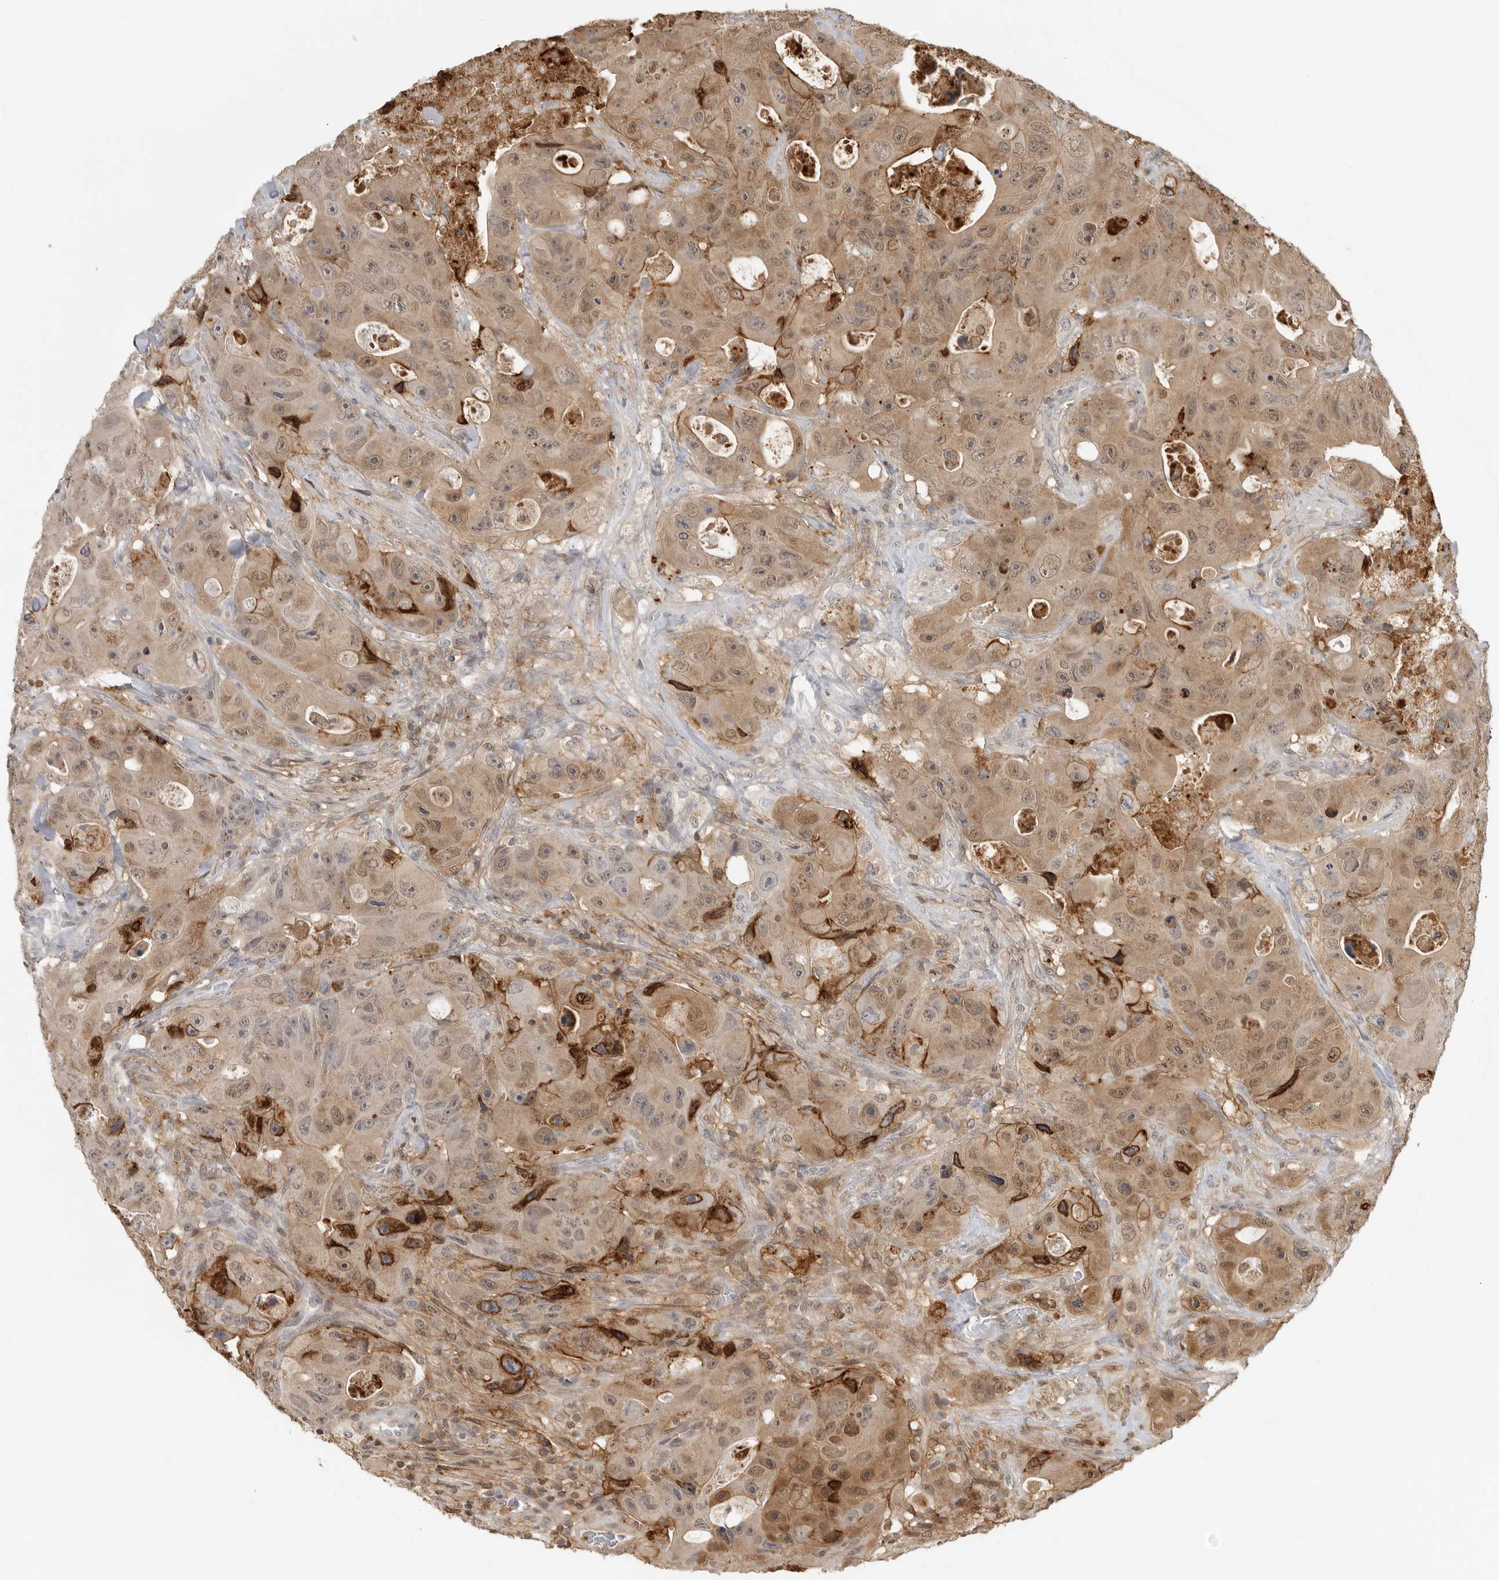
{"staining": {"intensity": "moderate", "quantity": ">75%", "location": "cytoplasmic/membranous"}, "tissue": "colorectal cancer", "cell_type": "Tumor cells", "image_type": "cancer", "snomed": [{"axis": "morphology", "description": "Adenocarcinoma, NOS"}, {"axis": "topography", "description": "Colon"}], "caption": "Immunohistochemistry (IHC) image of neoplastic tissue: colorectal cancer stained using immunohistochemistry demonstrates medium levels of moderate protein expression localized specifically in the cytoplasmic/membranous of tumor cells, appearing as a cytoplasmic/membranous brown color.", "gene": "ANXA11", "patient": {"sex": "female", "age": 46}}